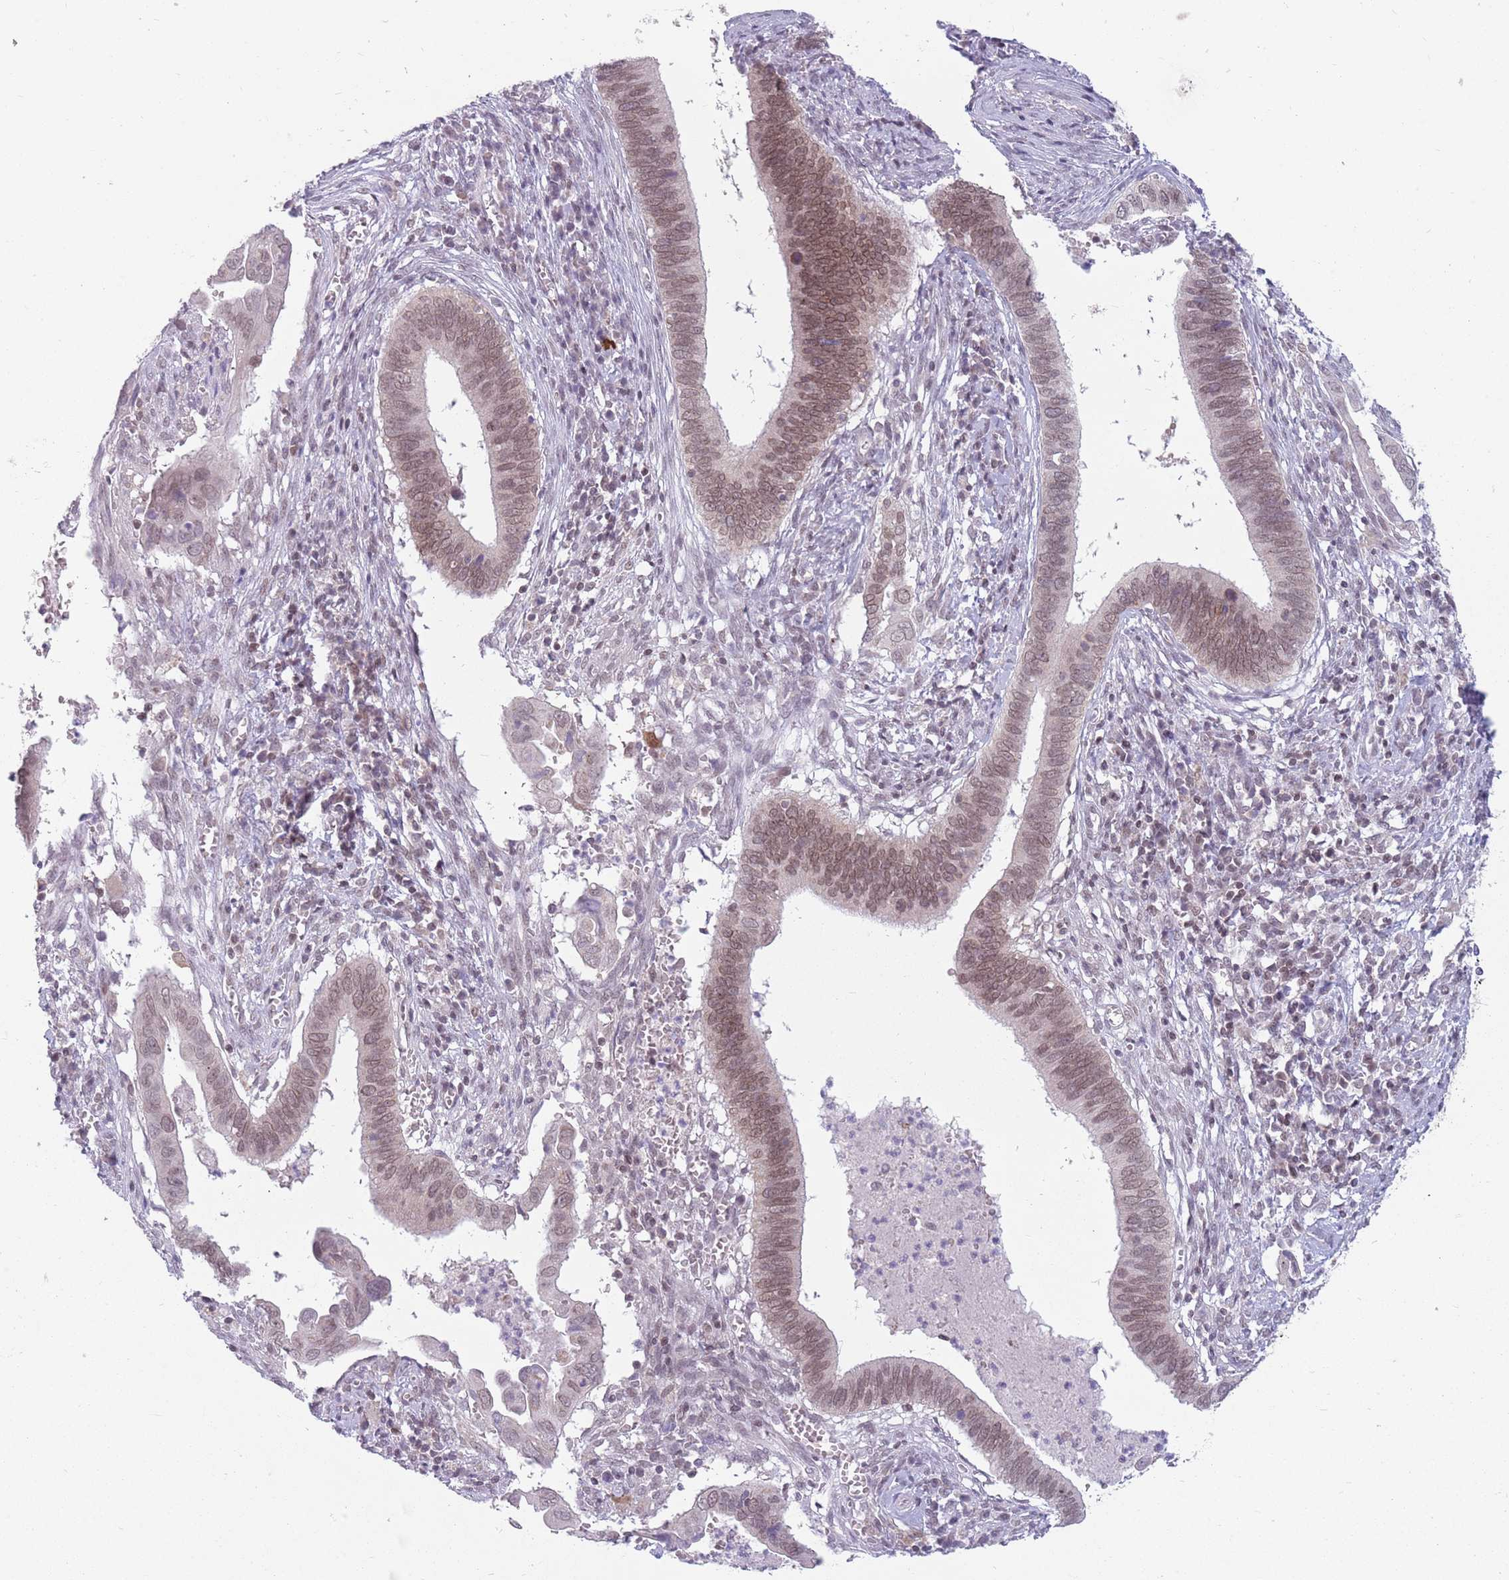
{"staining": {"intensity": "moderate", "quantity": ">75%", "location": "nuclear"}, "tissue": "cervical cancer", "cell_type": "Tumor cells", "image_type": "cancer", "snomed": [{"axis": "morphology", "description": "Adenocarcinoma, NOS"}, {"axis": "topography", "description": "Cervix"}], "caption": "A histopathology image of cervical cancer stained for a protein exhibits moderate nuclear brown staining in tumor cells. The staining was performed using DAB, with brown indicating positive protein expression. Nuclei are stained blue with hematoxylin.", "gene": "ZNF574", "patient": {"sex": "female", "age": 42}}